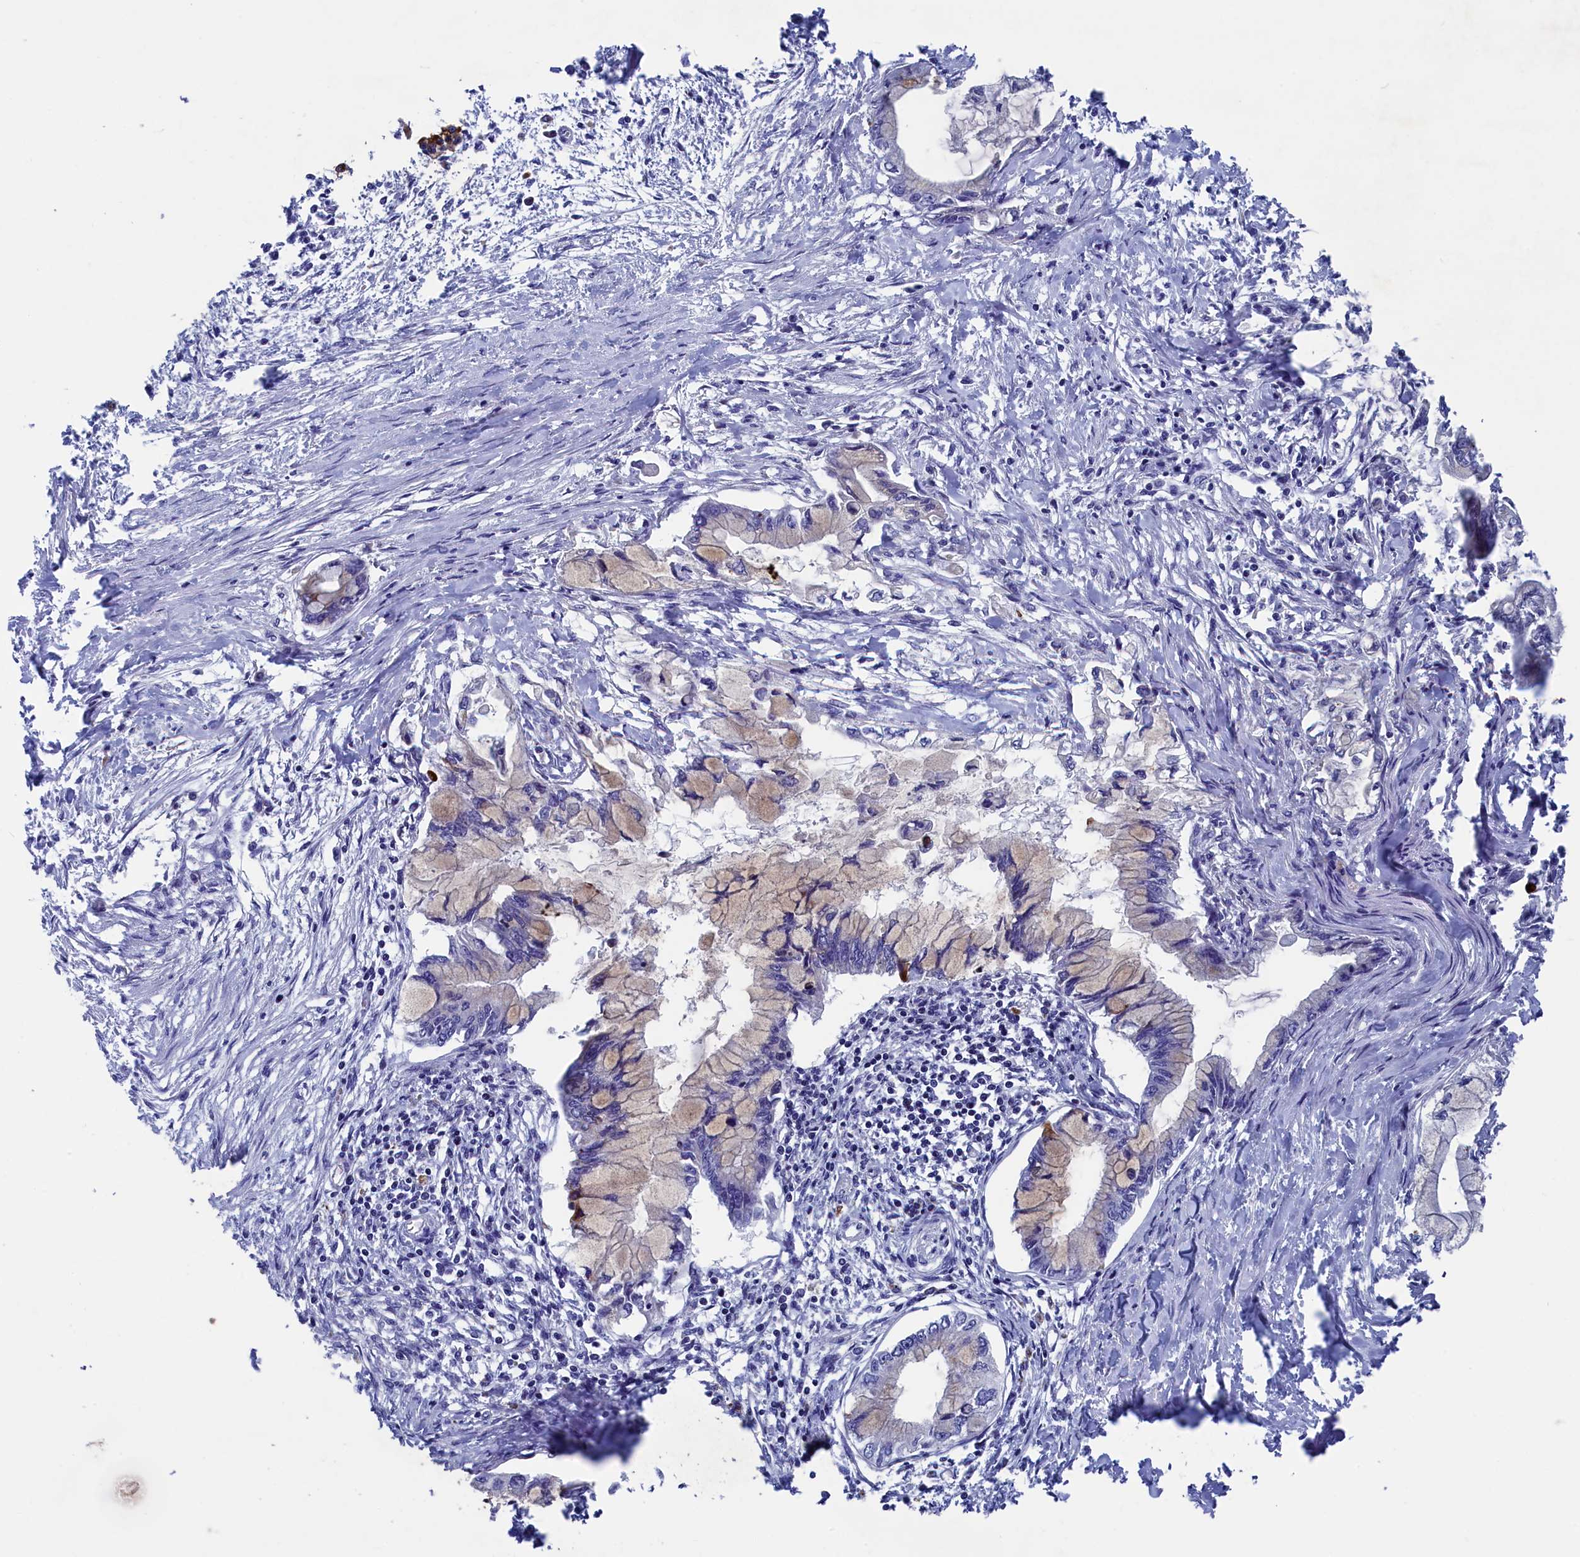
{"staining": {"intensity": "negative", "quantity": "none", "location": "none"}, "tissue": "pancreatic cancer", "cell_type": "Tumor cells", "image_type": "cancer", "snomed": [{"axis": "morphology", "description": "Adenocarcinoma, NOS"}, {"axis": "topography", "description": "Pancreas"}], "caption": "A high-resolution image shows IHC staining of pancreatic cancer (adenocarcinoma), which displays no significant expression in tumor cells.", "gene": "NUDT7", "patient": {"sex": "male", "age": 48}}